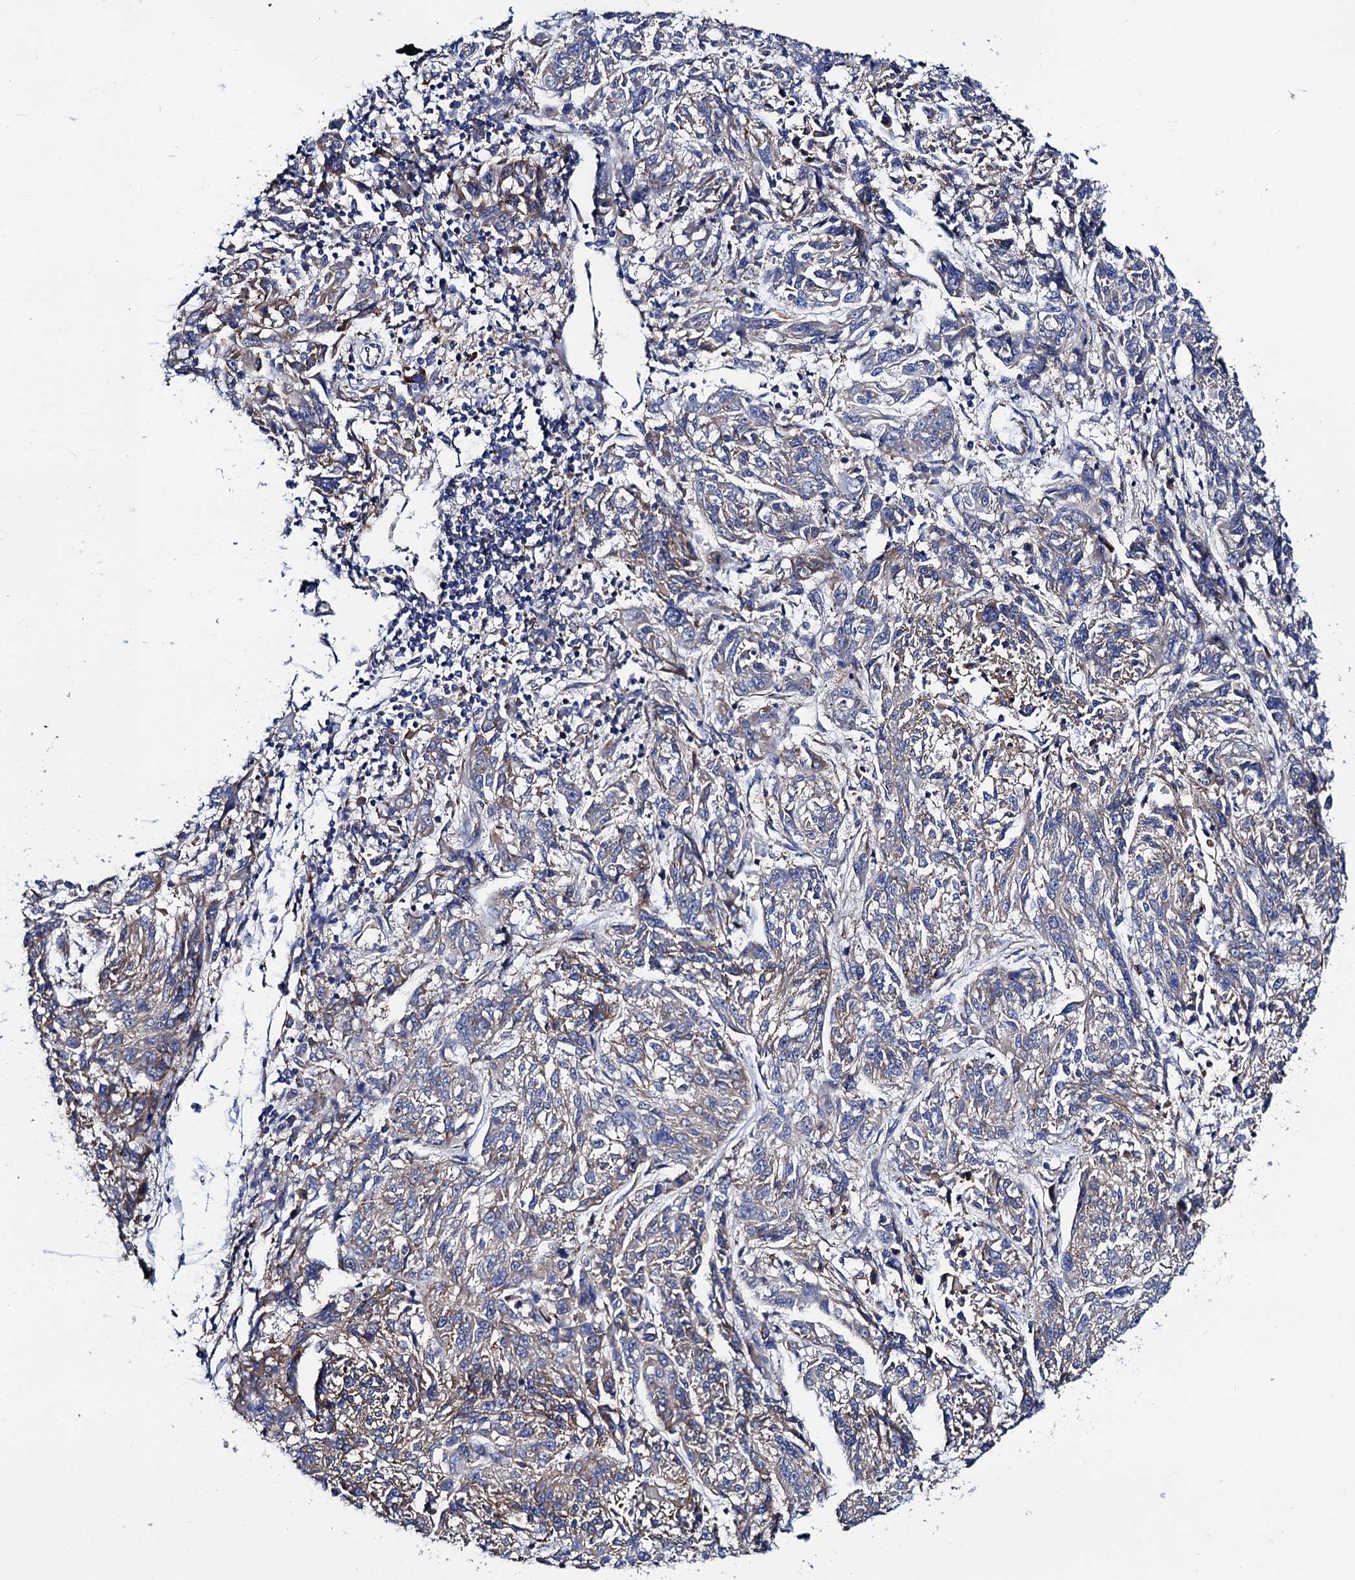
{"staining": {"intensity": "weak", "quantity": "<25%", "location": "cytoplasmic/membranous"}, "tissue": "melanoma", "cell_type": "Tumor cells", "image_type": "cancer", "snomed": [{"axis": "morphology", "description": "Malignant melanoma, NOS"}, {"axis": "topography", "description": "Skin"}], "caption": "DAB immunohistochemical staining of malignant melanoma displays no significant positivity in tumor cells.", "gene": "PGLS", "patient": {"sex": "male", "age": 53}}